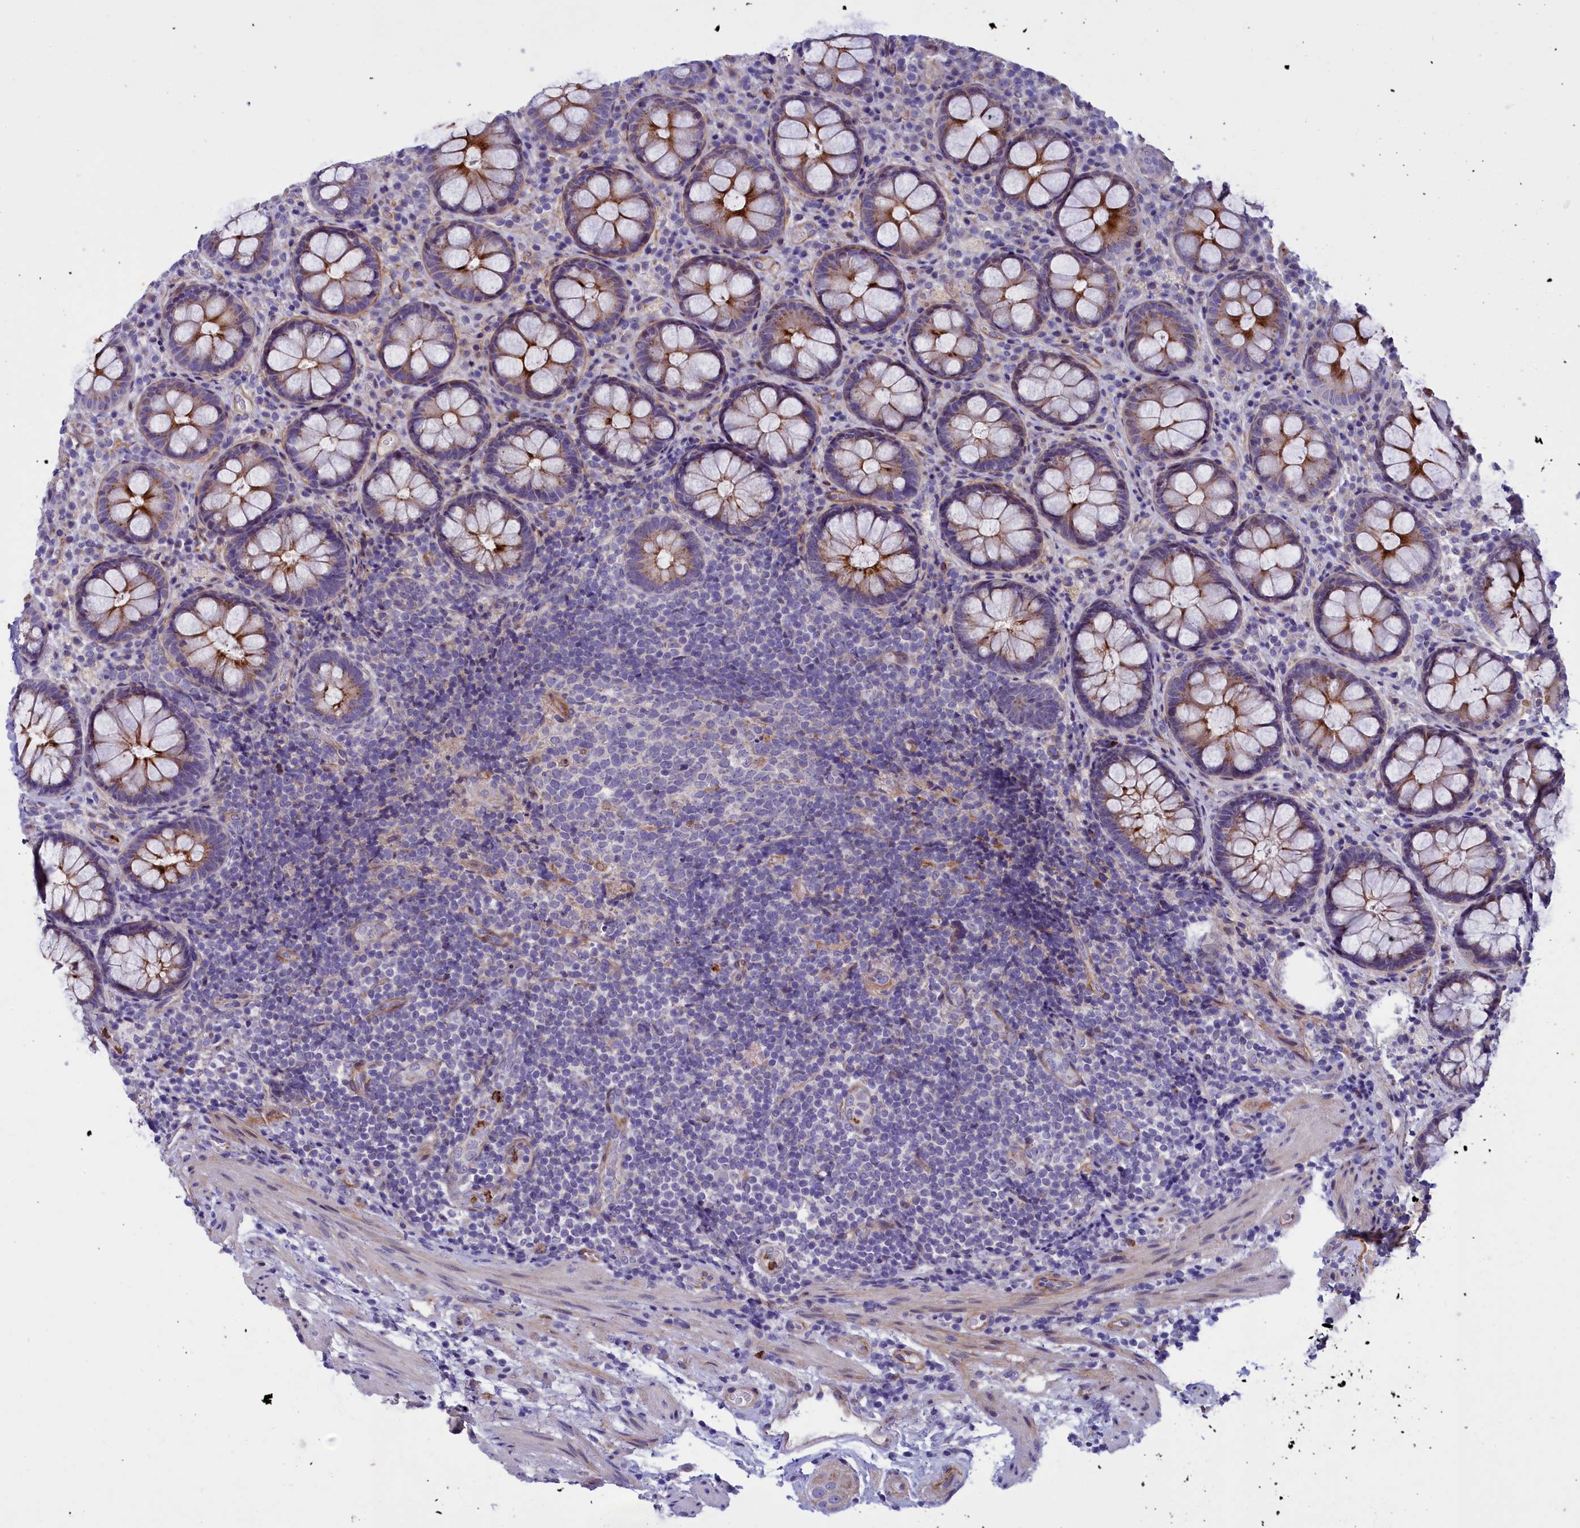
{"staining": {"intensity": "strong", "quantity": "25%-75%", "location": "cytoplasmic/membranous"}, "tissue": "rectum", "cell_type": "Glandular cells", "image_type": "normal", "snomed": [{"axis": "morphology", "description": "Normal tissue, NOS"}, {"axis": "topography", "description": "Rectum"}], "caption": "Normal rectum was stained to show a protein in brown. There is high levels of strong cytoplasmic/membranous expression in about 25%-75% of glandular cells.", "gene": "LOXL1", "patient": {"sex": "male", "age": 83}}